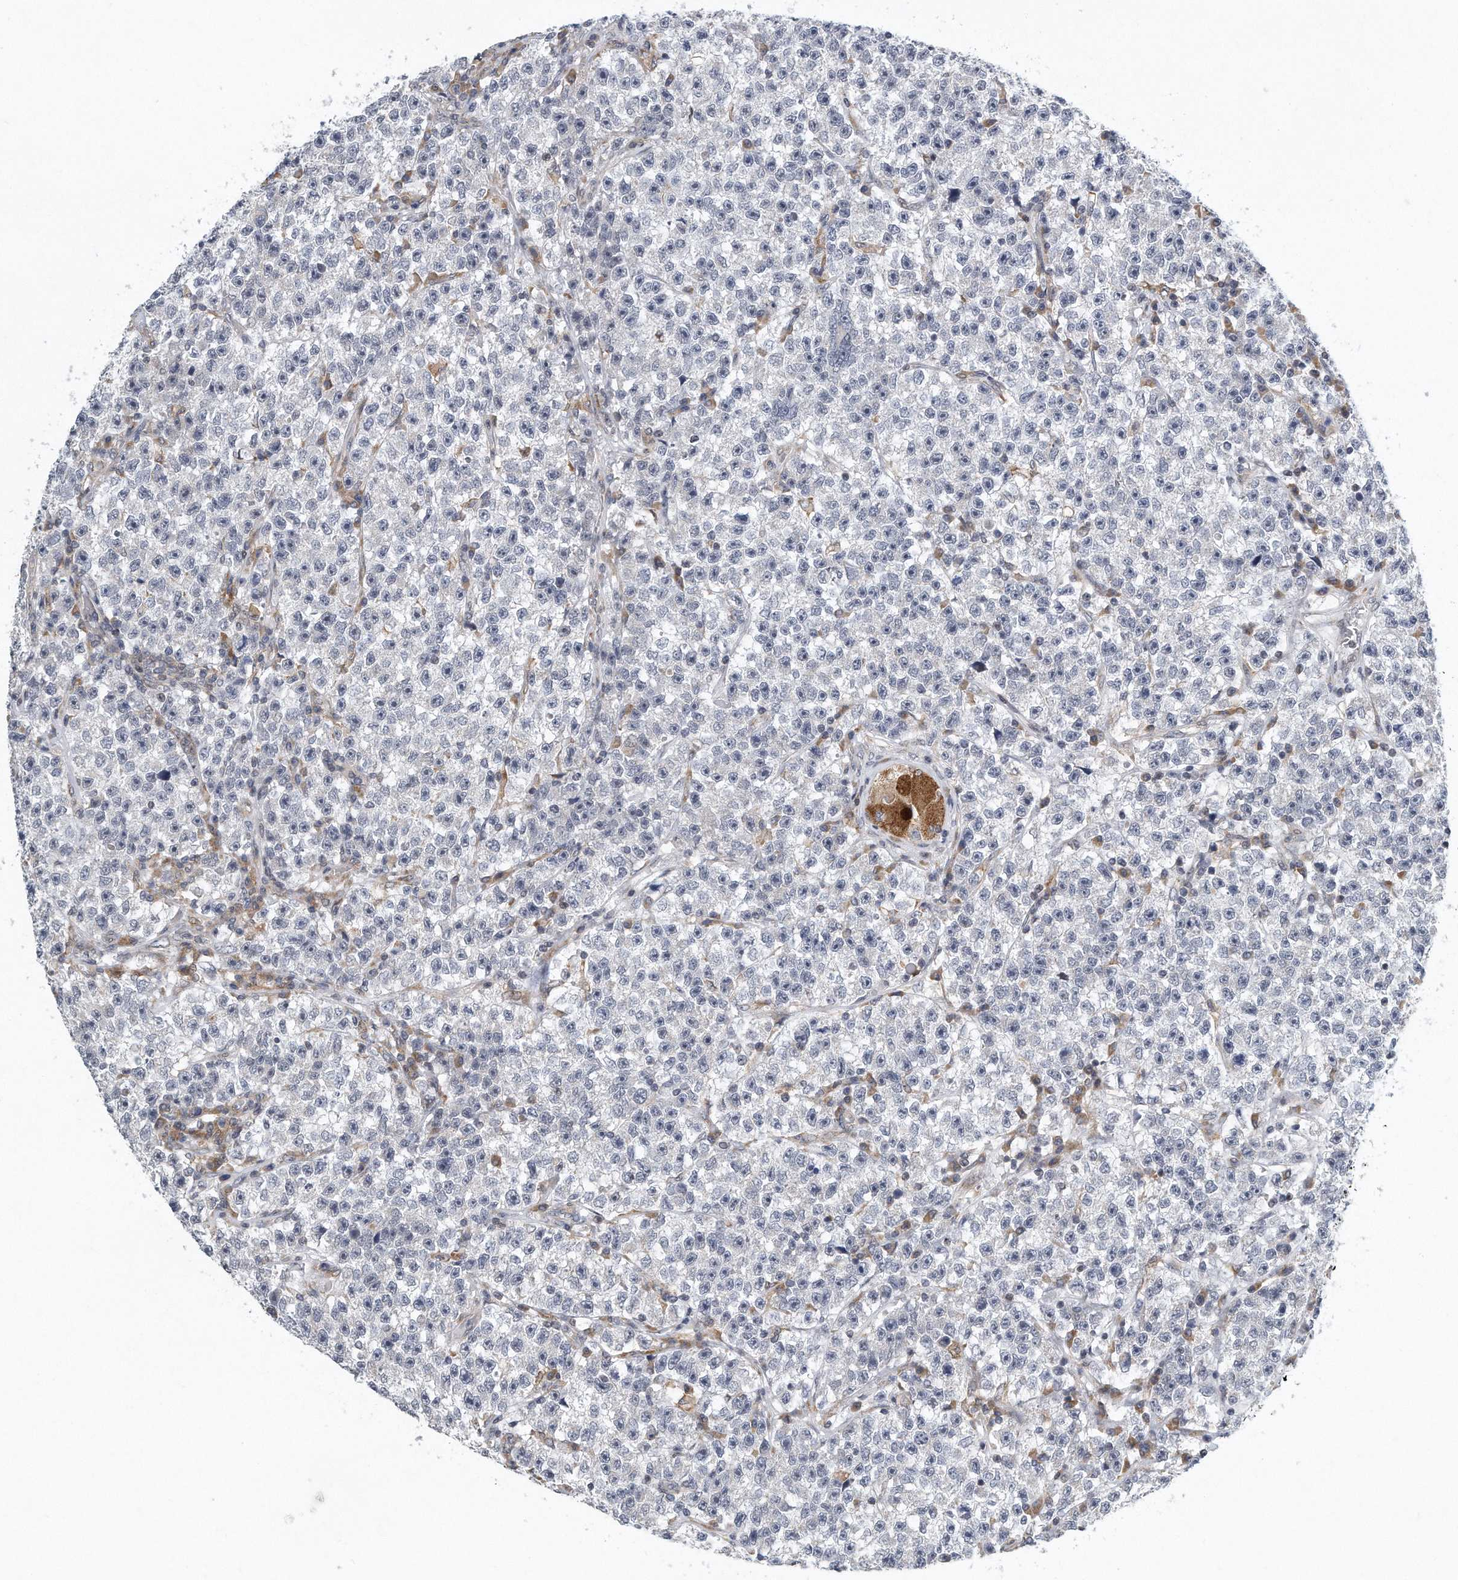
{"staining": {"intensity": "negative", "quantity": "none", "location": "none"}, "tissue": "testis cancer", "cell_type": "Tumor cells", "image_type": "cancer", "snomed": [{"axis": "morphology", "description": "Seminoma, NOS"}, {"axis": "topography", "description": "Testis"}], "caption": "This is a image of IHC staining of seminoma (testis), which shows no staining in tumor cells.", "gene": "VLDLR", "patient": {"sex": "male", "age": 22}}